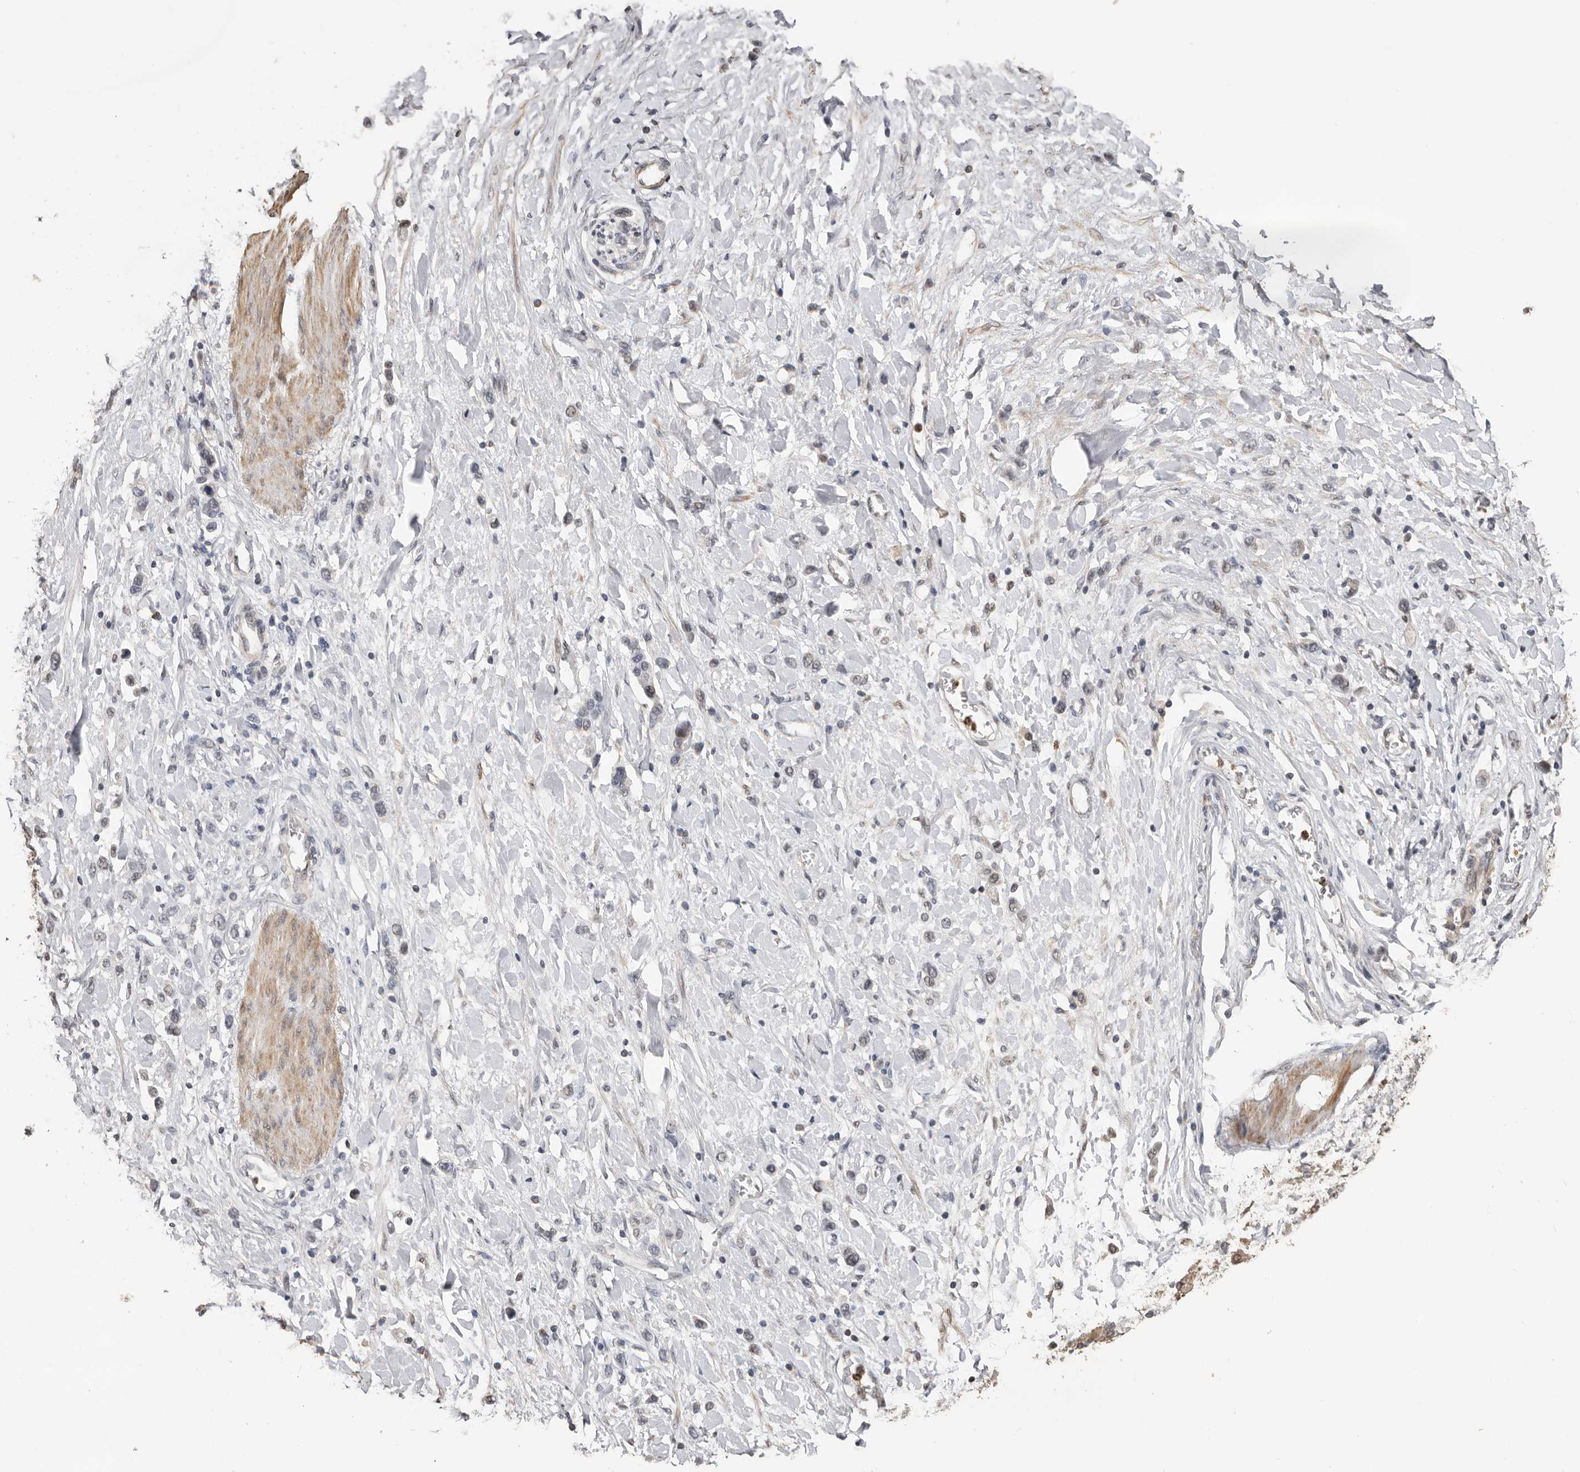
{"staining": {"intensity": "negative", "quantity": "none", "location": "none"}, "tissue": "stomach cancer", "cell_type": "Tumor cells", "image_type": "cancer", "snomed": [{"axis": "morphology", "description": "Adenocarcinoma, NOS"}, {"axis": "topography", "description": "Stomach"}], "caption": "There is no significant positivity in tumor cells of adenocarcinoma (stomach). Nuclei are stained in blue.", "gene": "KIF2B", "patient": {"sex": "female", "age": 65}}